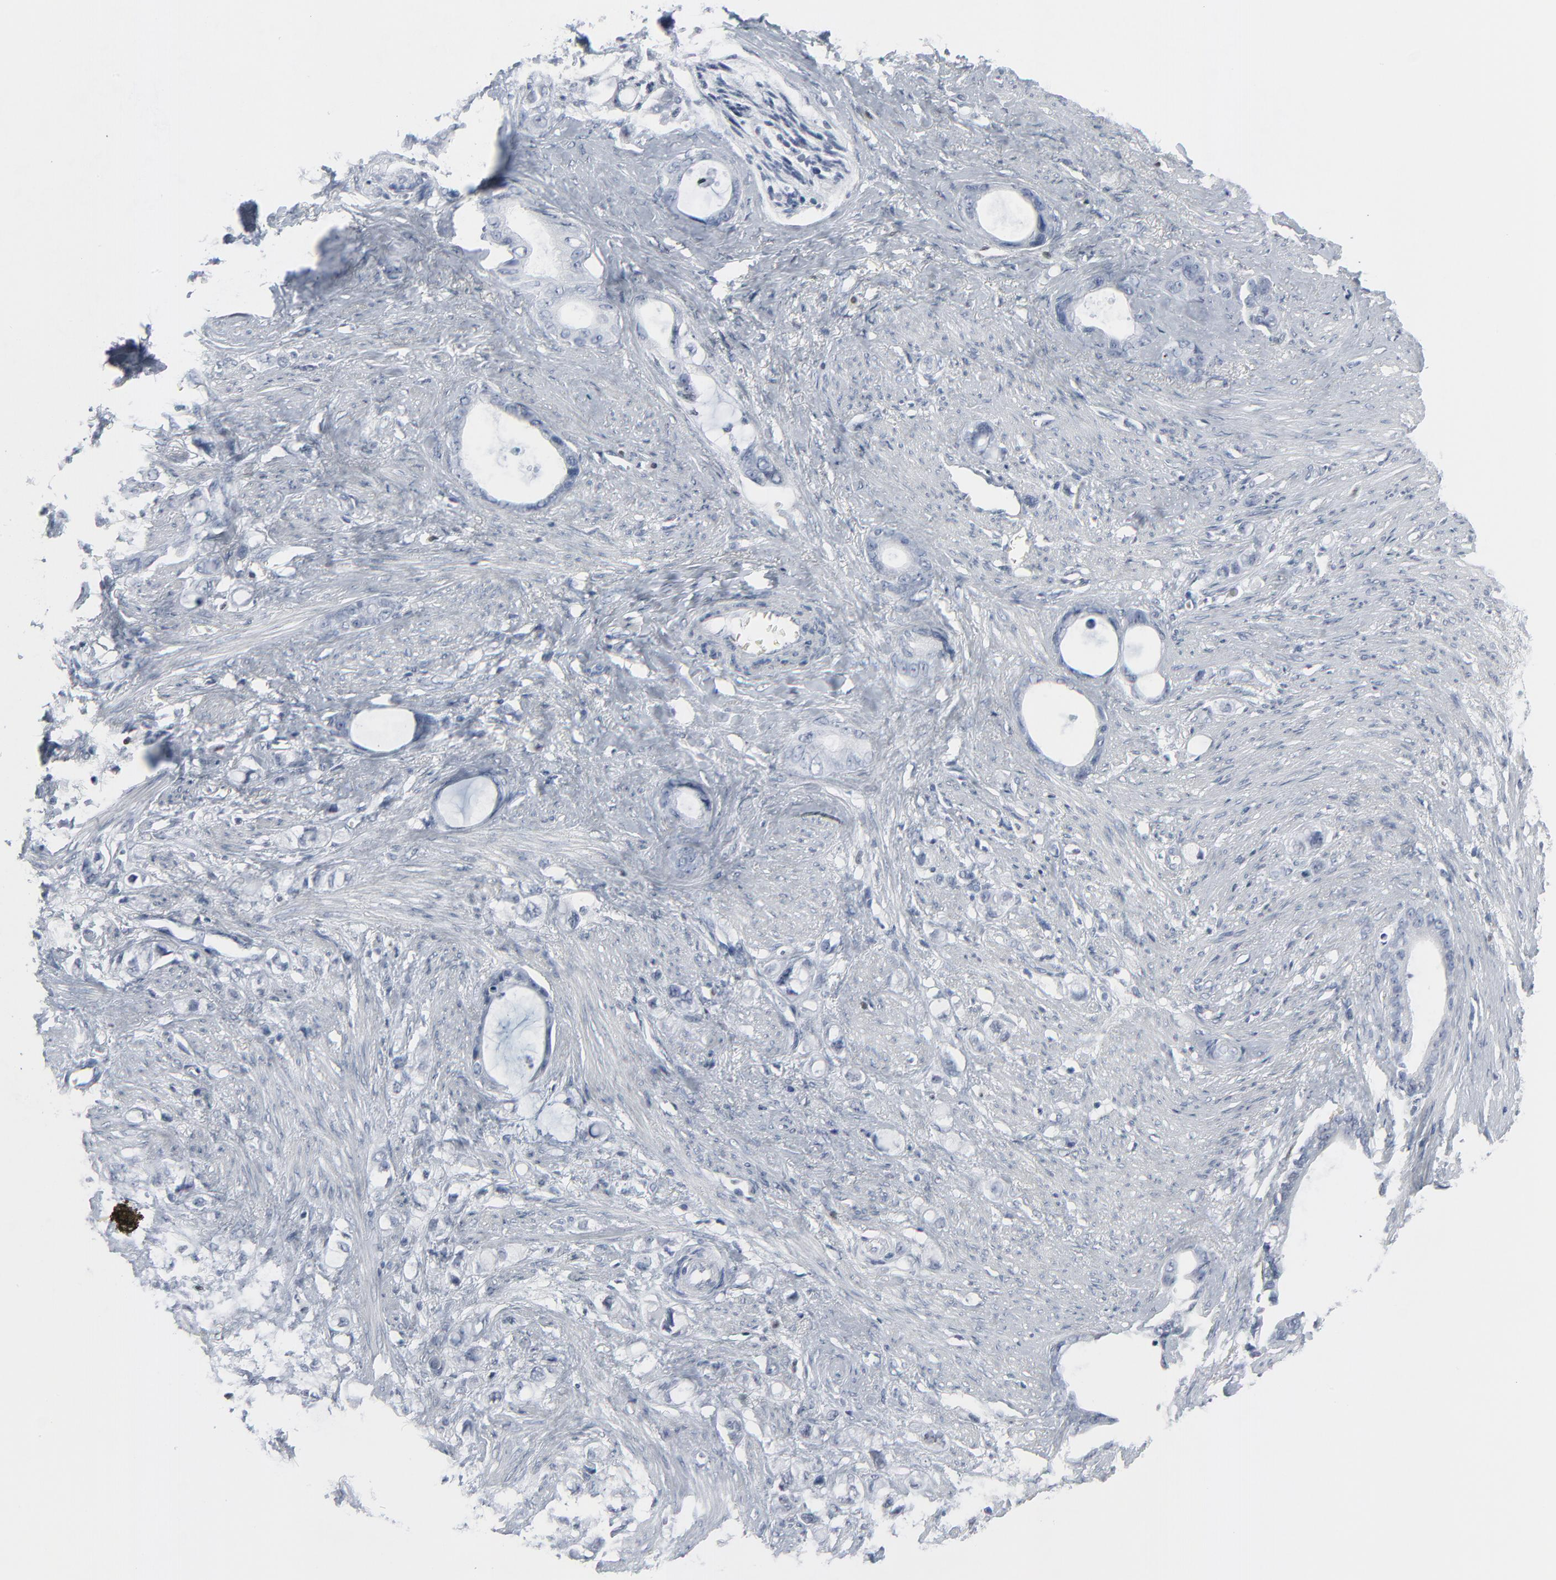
{"staining": {"intensity": "negative", "quantity": "none", "location": "none"}, "tissue": "stomach cancer", "cell_type": "Tumor cells", "image_type": "cancer", "snomed": [{"axis": "morphology", "description": "Adenocarcinoma, NOS"}, {"axis": "topography", "description": "Stomach"}], "caption": "DAB immunohistochemical staining of stomach cancer (adenocarcinoma) reveals no significant positivity in tumor cells. (Stains: DAB (3,3'-diaminobenzidine) IHC with hematoxylin counter stain, Microscopy: brightfield microscopy at high magnification).", "gene": "MITF", "patient": {"sex": "female", "age": 75}}